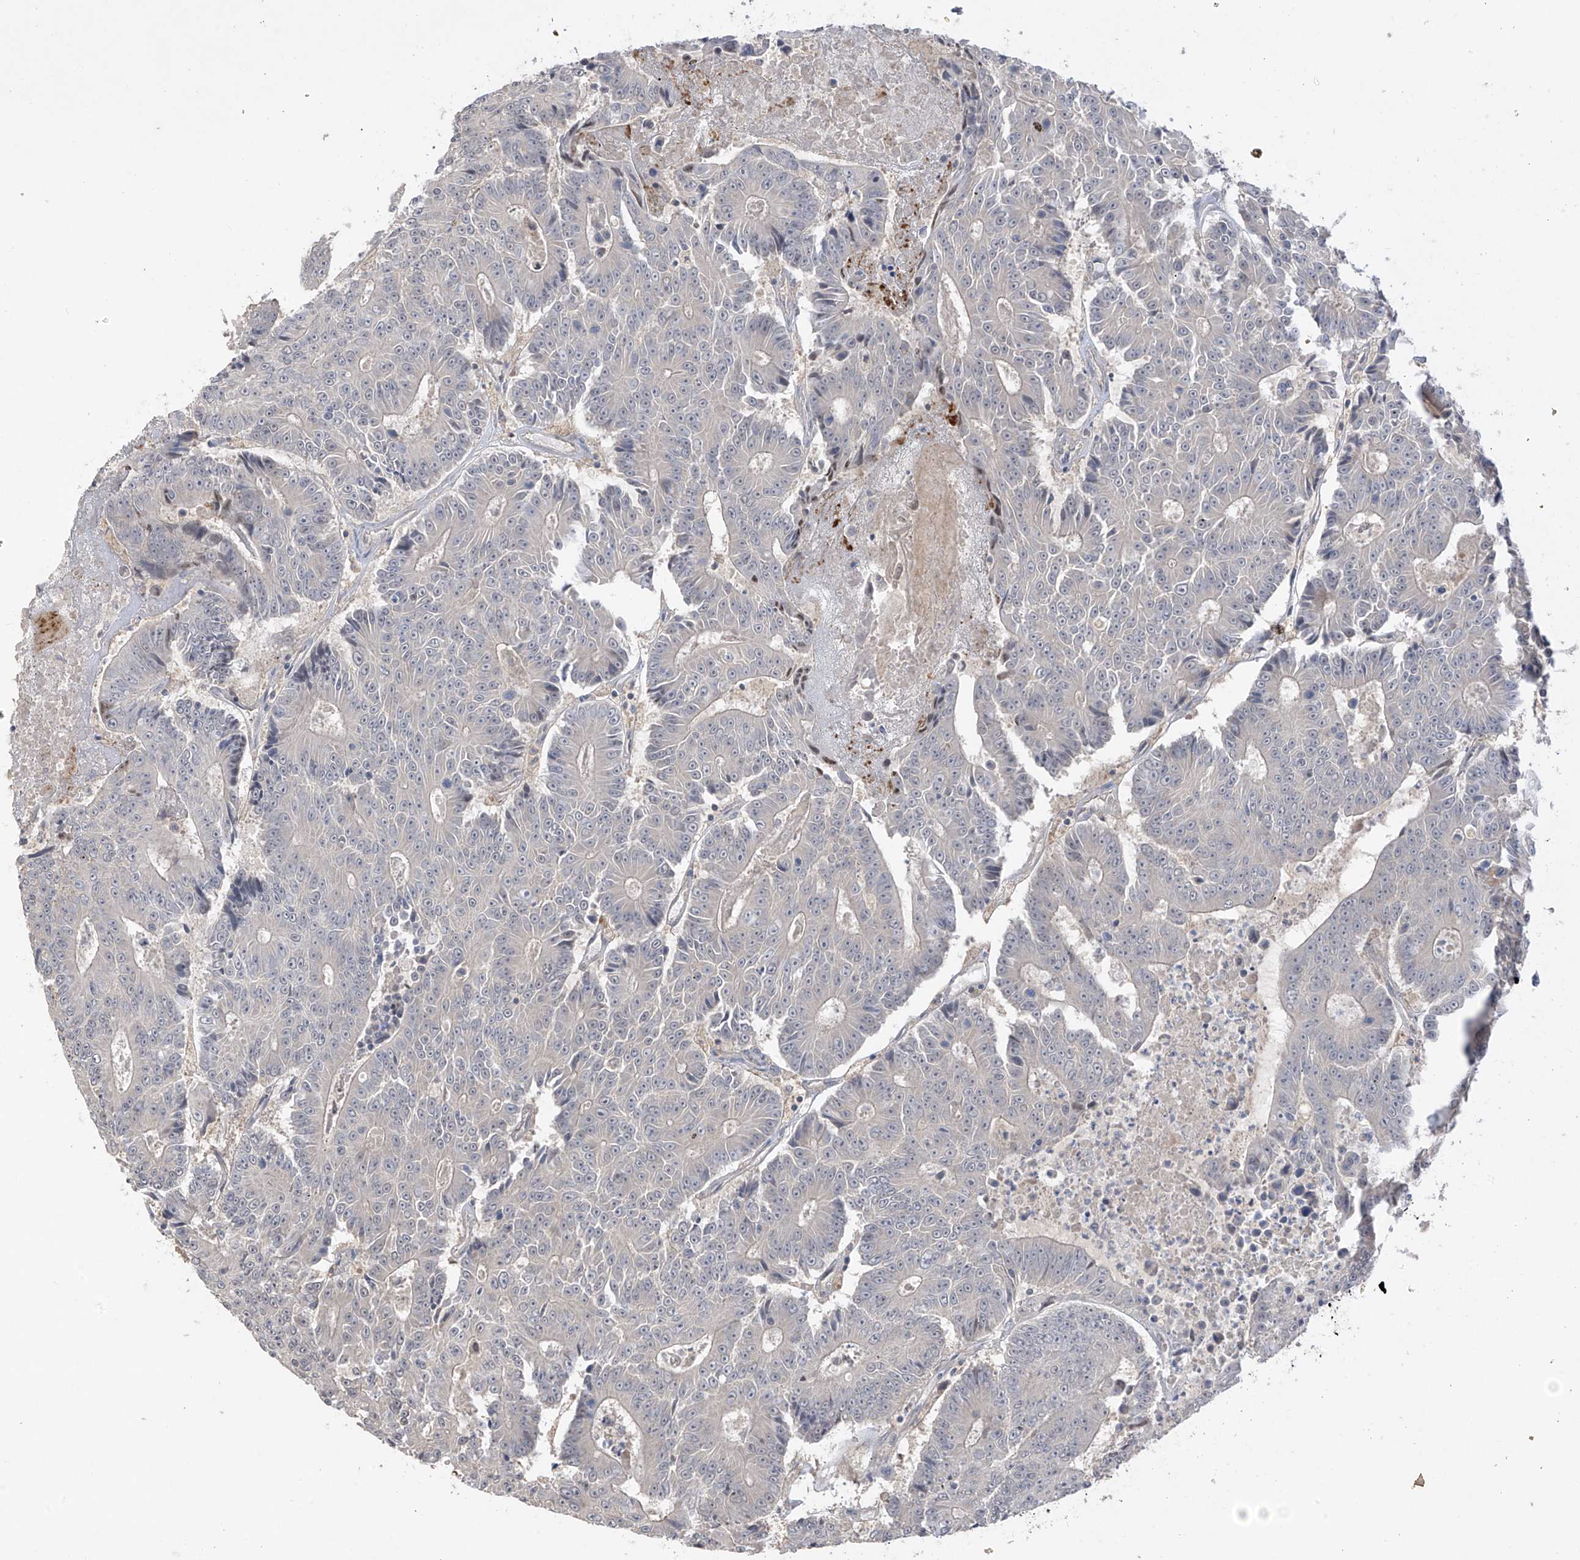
{"staining": {"intensity": "negative", "quantity": "none", "location": "none"}, "tissue": "colorectal cancer", "cell_type": "Tumor cells", "image_type": "cancer", "snomed": [{"axis": "morphology", "description": "Adenocarcinoma, NOS"}, {"axis": "topography", "description": "Colon"}], "caption": "Tumor cells are negative for protein expression in human colorectal adenocarcinoma.", "gene": "ANGEL2", "patient": {"sex": "male", "age": 83}}